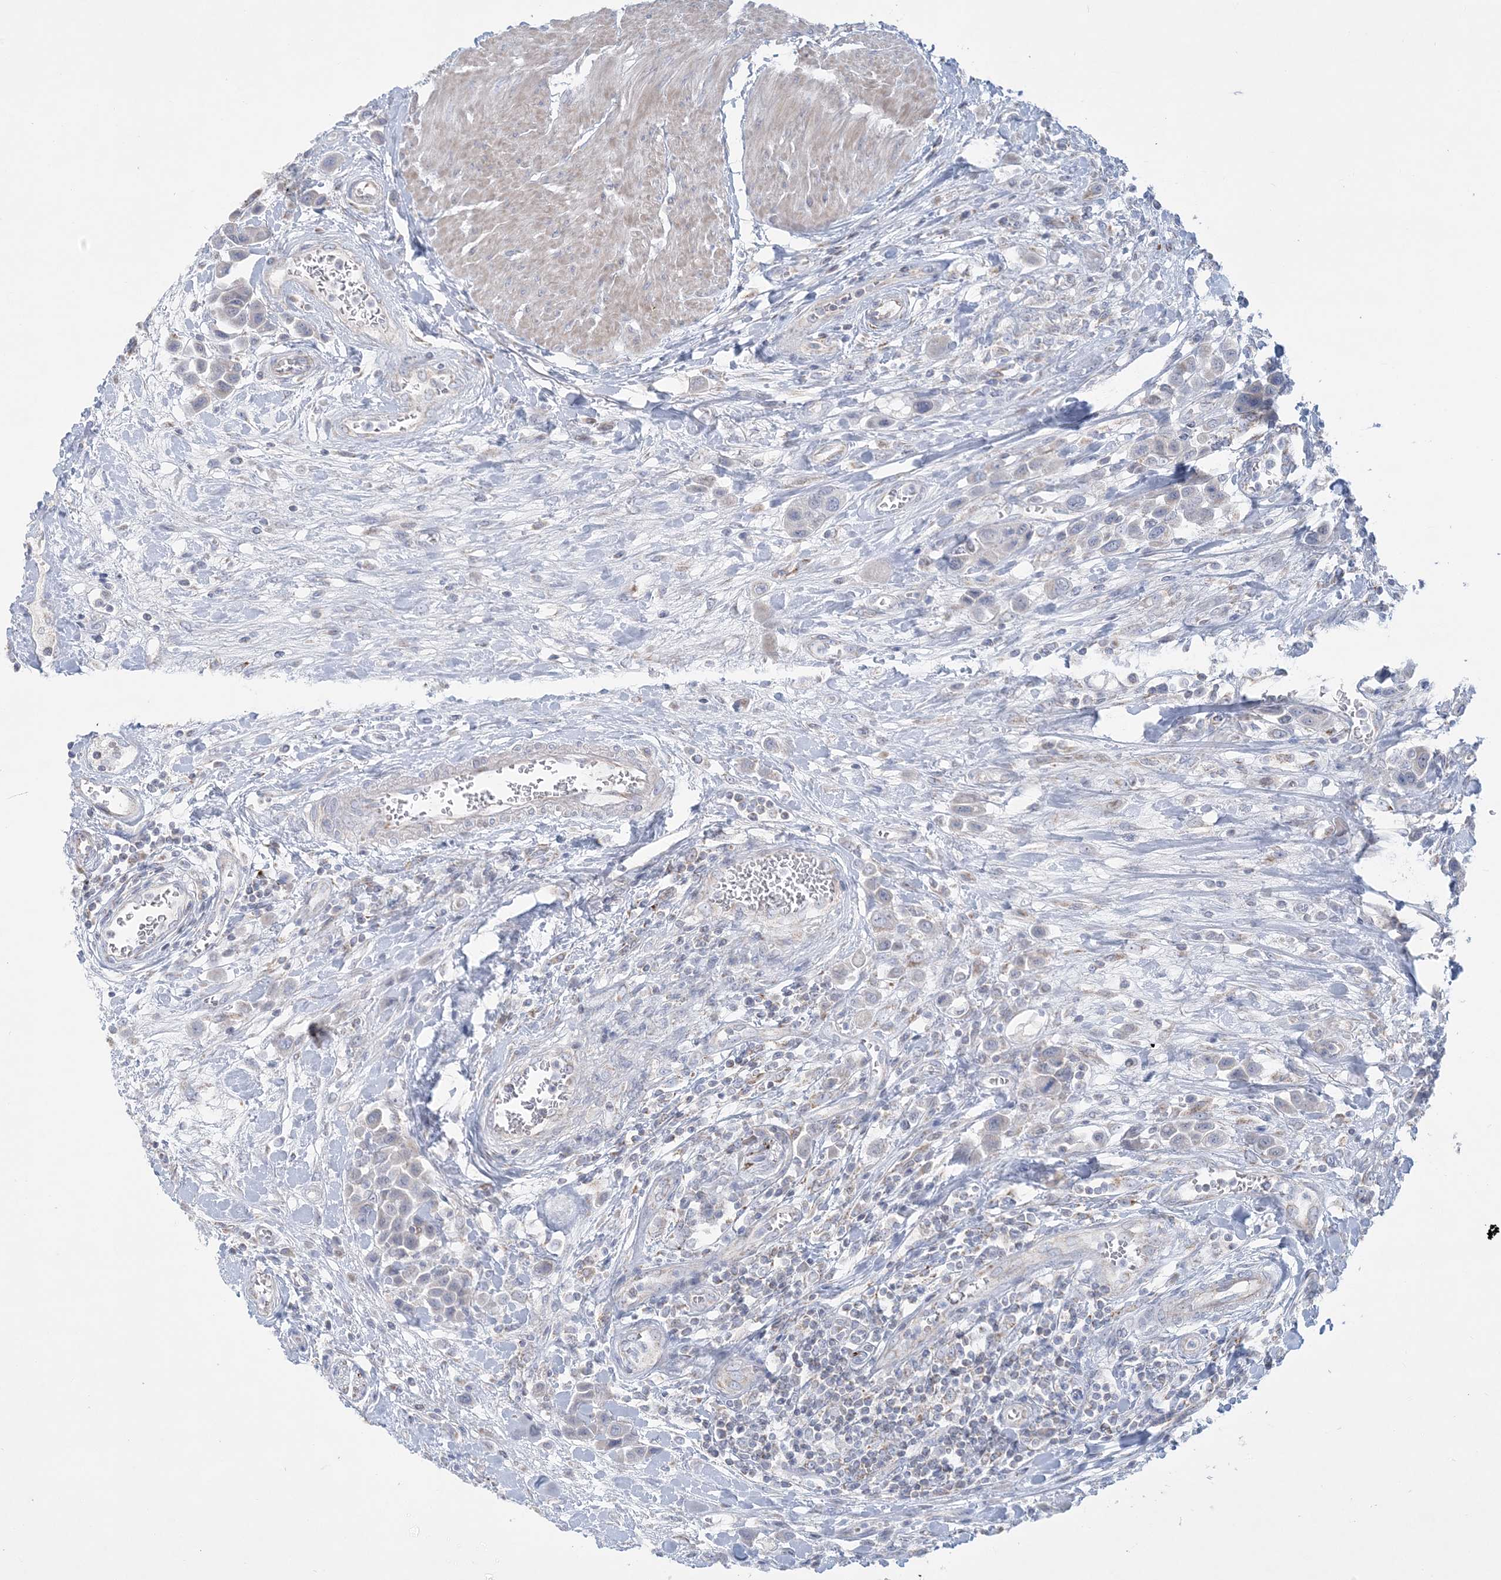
{"staining": {"intensity": "negative", "quantity": "none", "location": "none"}, "tissue": "urothelial cancer", "cell_type": "Tumor cells", "image_type": "cancer", "snomed": [{"axis": "morphology", "description": "Urothelial carcinoma, High grade"}, {"axis": "topography", "description": "Urinary bladder"}], "caption": "Immunohistochemistry image of neoplastic tissue: human urothelial cancer stained with DAB (3,3'-diaminobenzidine) exhibits no significant protein positivity in tumor cells.", "gene": "TBC1D7", "patient": {"sex": "male", "age": 50}}